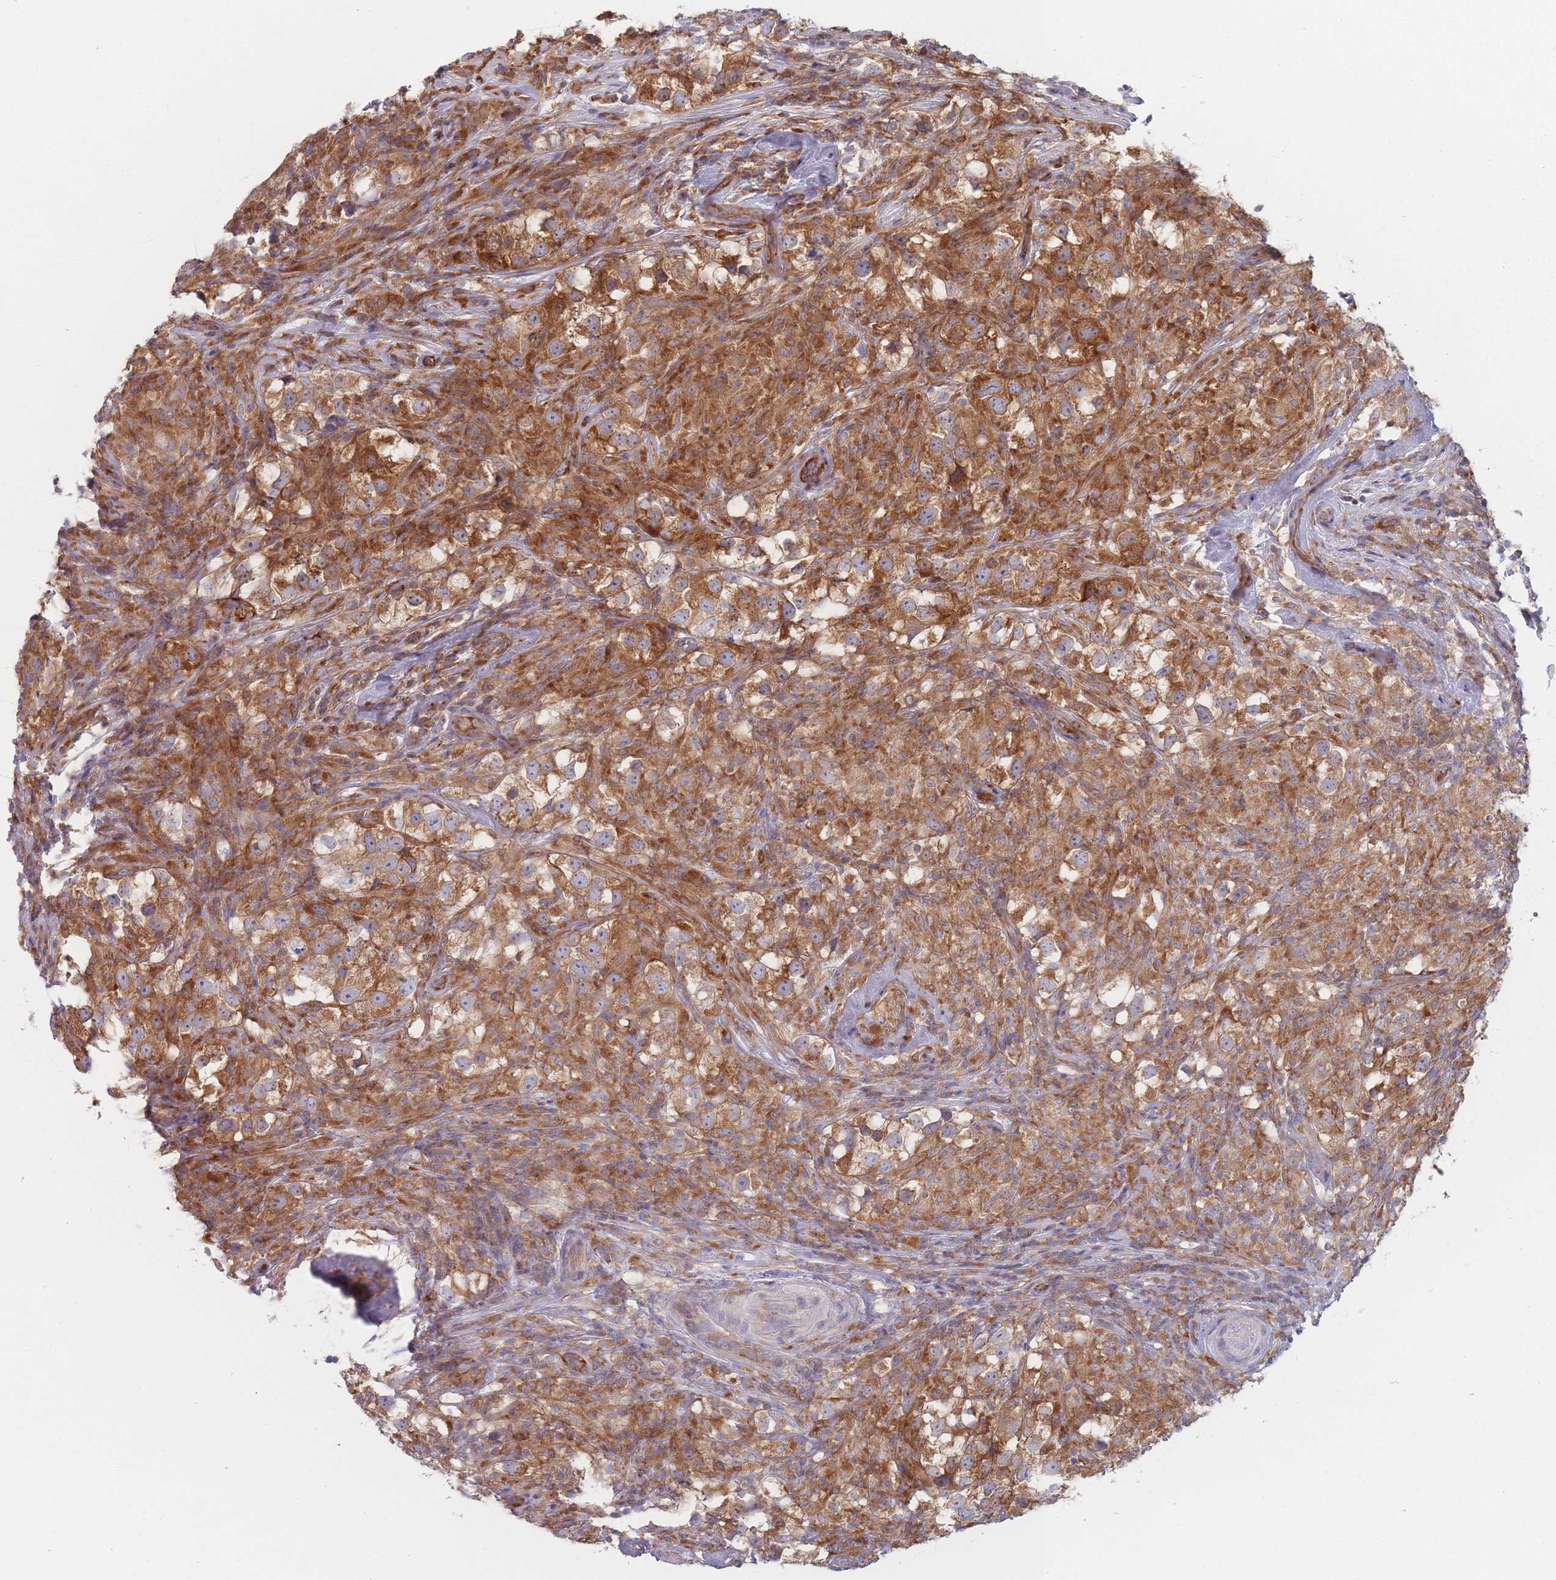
{"staining": {"intensity": "strong", "quantity": "25%-75%", "location": "cytoplasmic/membranous"}, "tissue": "testis cancer", "cell_type": "Tumor cells", "image_type": "cancer", "snomed": [{"axis": "morphology", "description": "Seminoma, NOS"}, {"axis": "topography", "description": "Testis"}], "caption": "Immunohistochemistry staining of testis cancer (seminoma), which exhibits high levels of strong cytoplasmic/membranous expression in about 25%-75% of tumor cells indicating strong cytoplasmic/membranous protein positivity. The staining was performed using DAB (brown) for protein detection and nuclei were counterstained in hematoxylin (blue).", "gene": "MAP1S", "patient": {"sex": "male", "age": 46}}